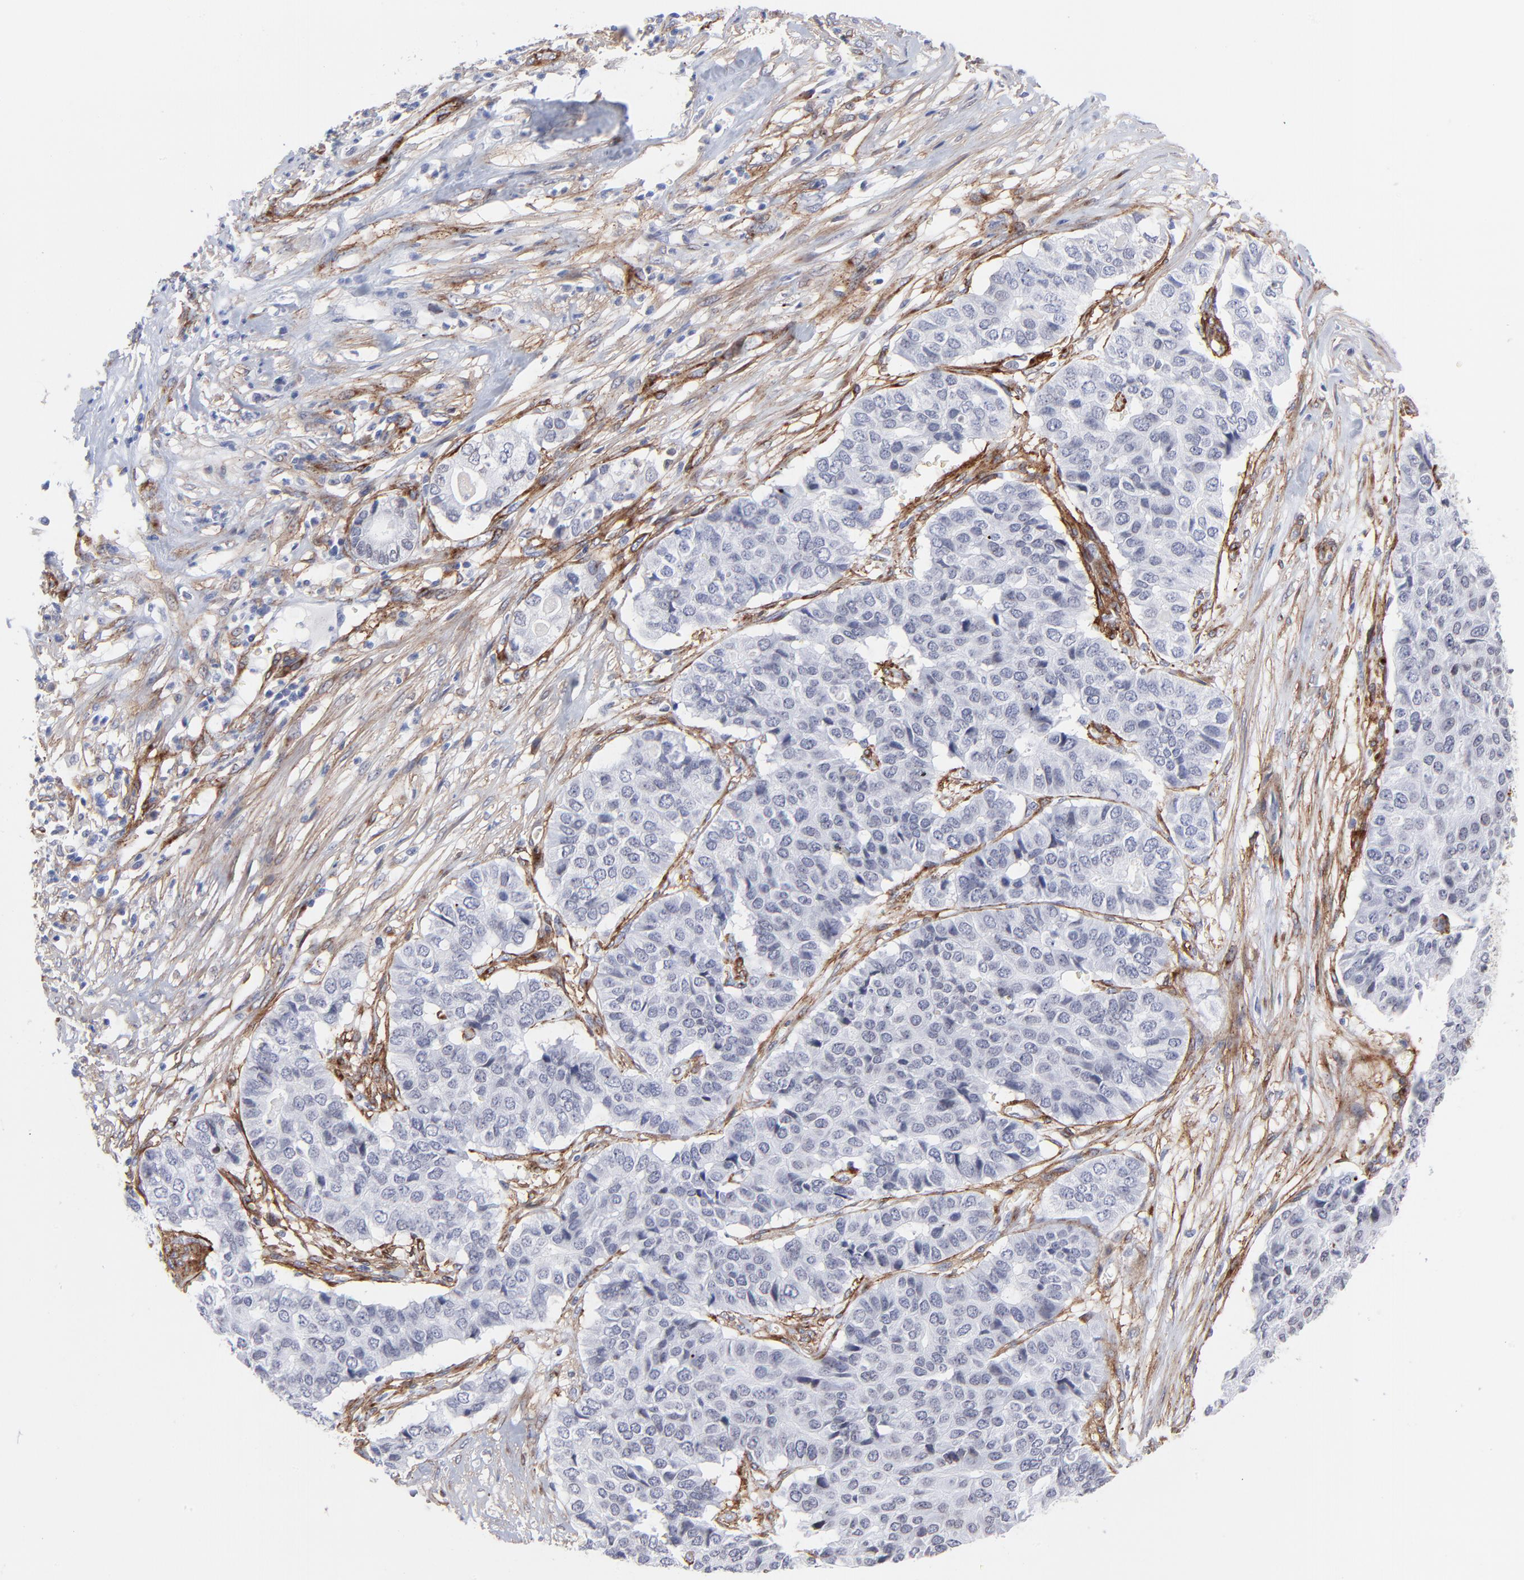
{"staining": {"intensity": "negative", "quantity": "none", "location": "none"}, "tissue": "pancreatic cancer", "cell_type": "Tumor cells", "image_type": "cancer", "snomed": [{"axis": "morphology", "description": "Adenocarcinoma, NOS"}, {"axis": "topography", "description": "Pancreas"}], "caption": "Immunohistochemistry image of adenocarcinoma (pancreatic) stained for a protein (brown), which reveals no expression in tumor cells.", "gene": "PDGFRB", "patient": {"sex": "male", "age": 50}}